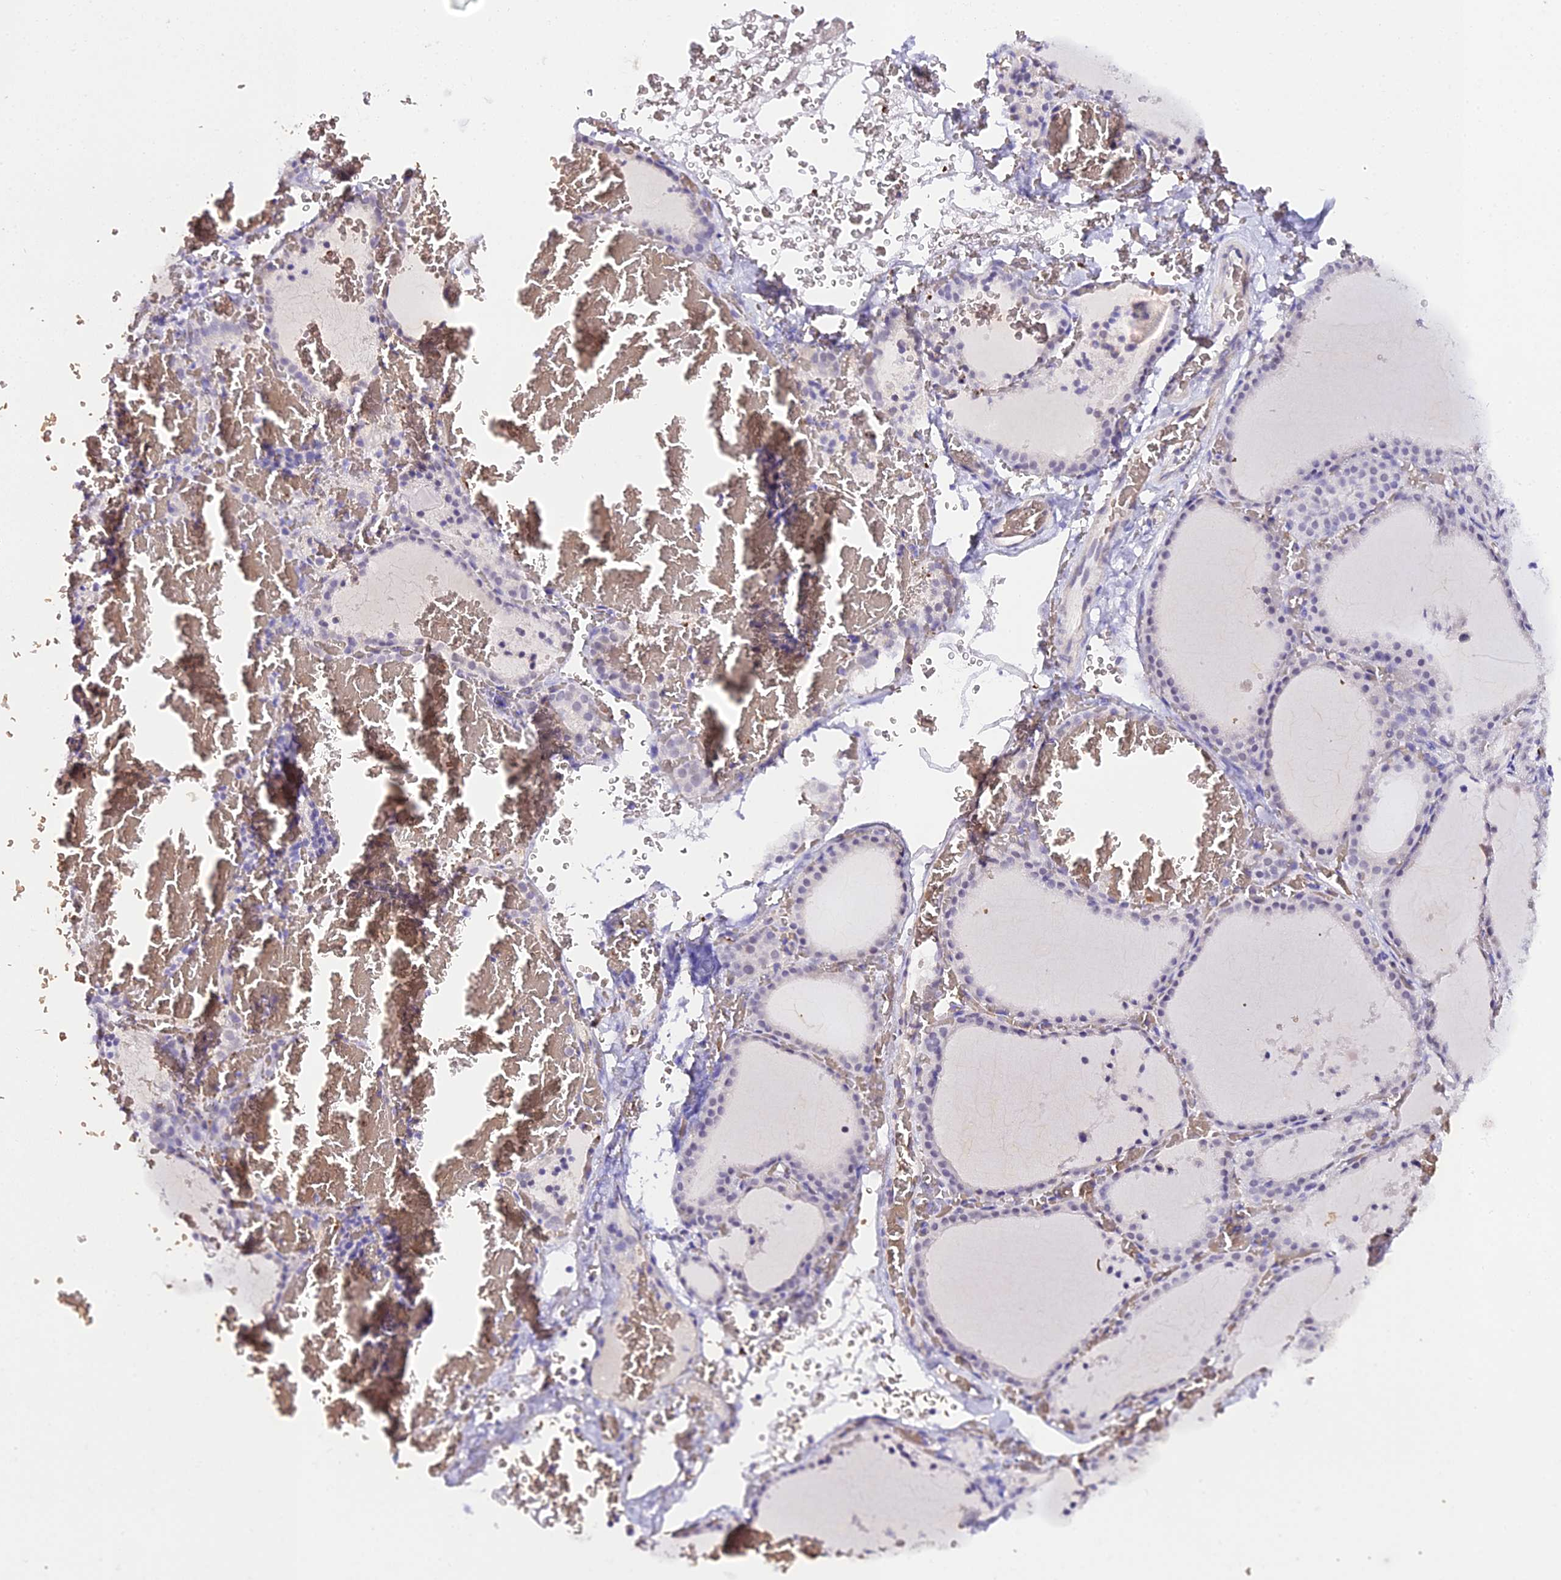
{"staining": {"intensity": "negative", "quantity": "none", "location": "none"}, "tissue": "thyroid gland", "cell_type": "Glandular cells", "image_type": "normal", "snomed": [{"axis": "morphology", "description": "Normal tissue, NOS"}, {"axis": "topography", "description": "Thyroid gland"}], "caption": "Human thyroid gland stained for a protein using IHC reveals no staining in glandular cells.", "gene": "CFAP45", "patient": {"sex": "female", "age": 39}}